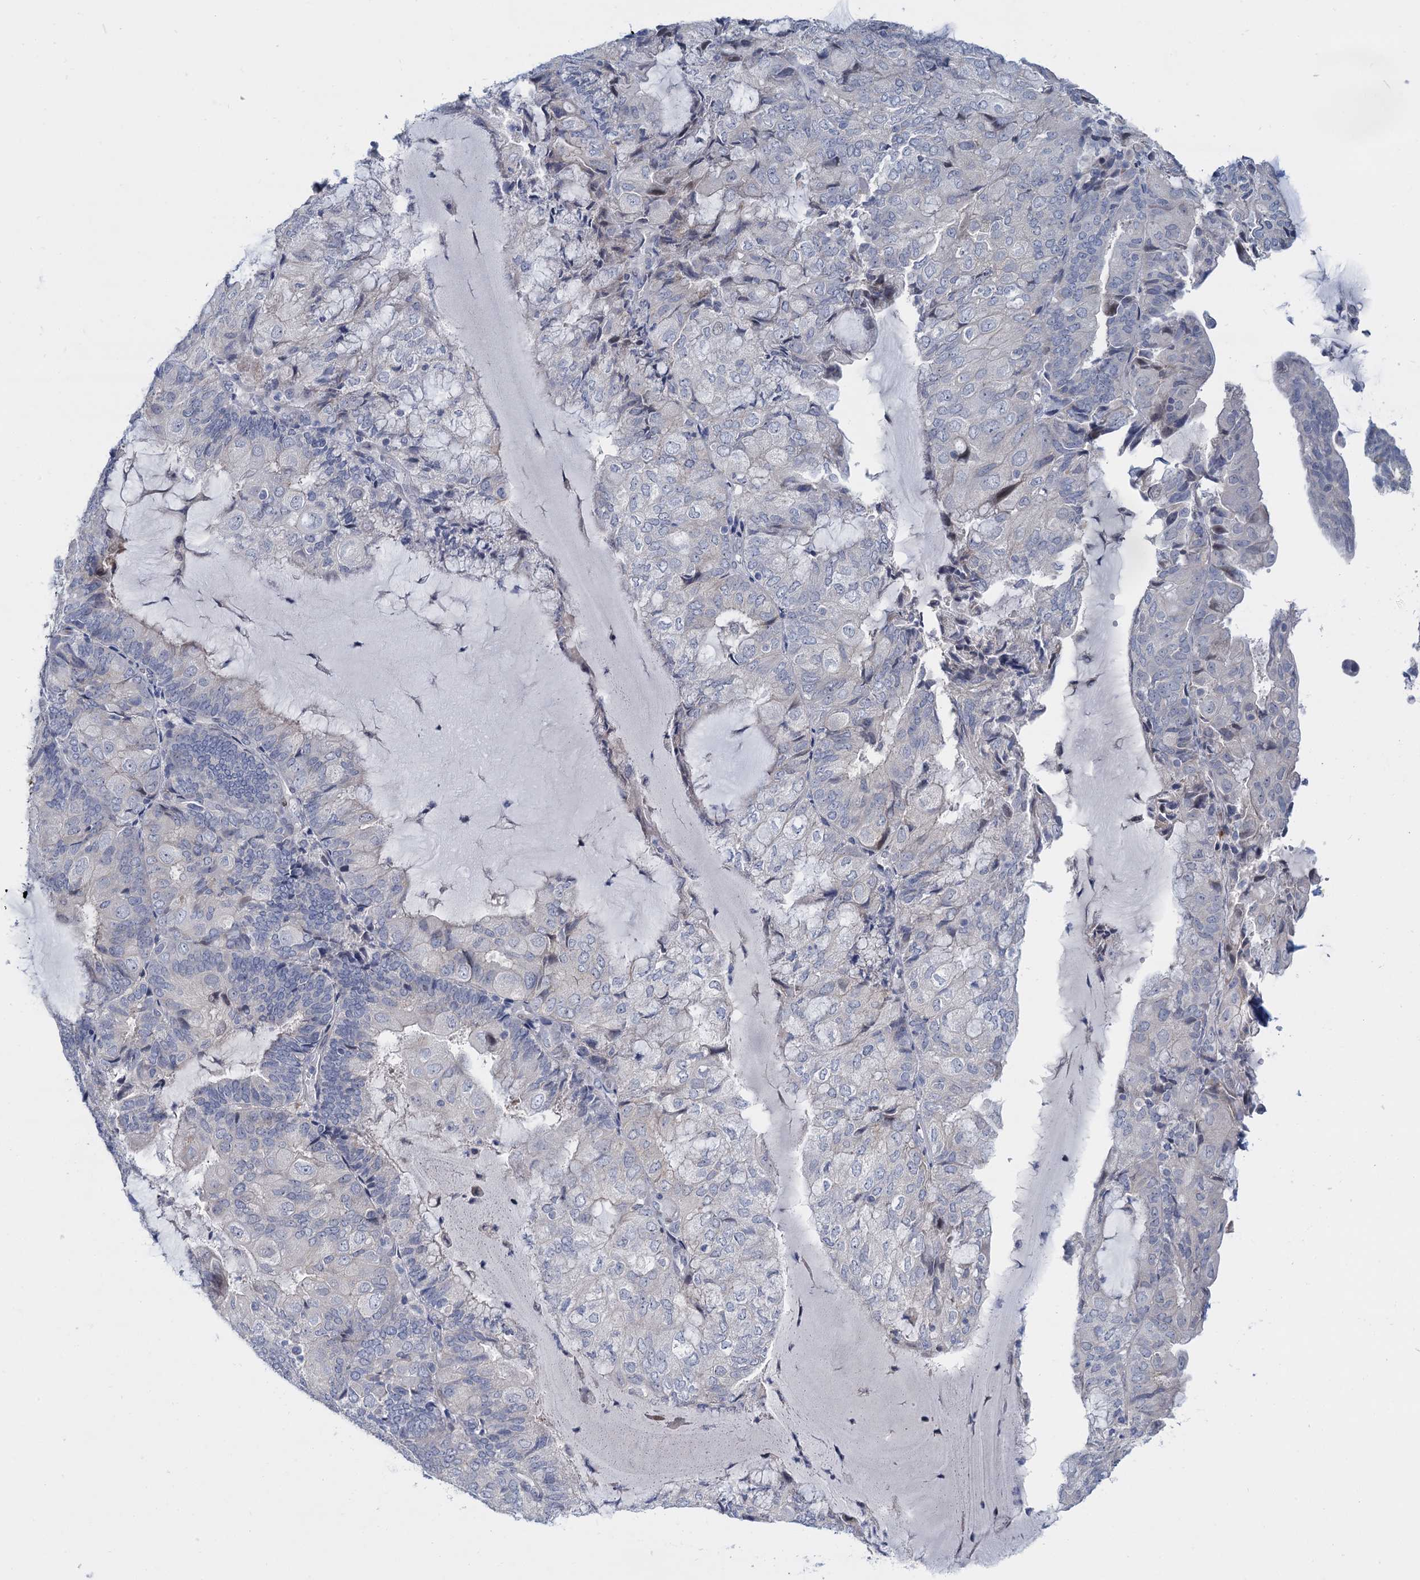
{"staining": {"intensity": "negative", "quantity": "none", "location": "none"}, "tissue": "endometrial cancer", "cell_type": "Tumor cells", "image_type": "cancer", "snomed": [{"axis": "morphology", "description": "Adenocarcinoma, NOS"}, {"axis": "topography", "description": "Endometrium"}], "caption": "Immunohistochemical staining of human endometrial cancer reveals no significant staining in tumor cells. (DAB (3,3'-diaminobenzidine) IHC, high magnification).", "gene": "ACRBP", "patient": {"sex": "female", "age": 81}}